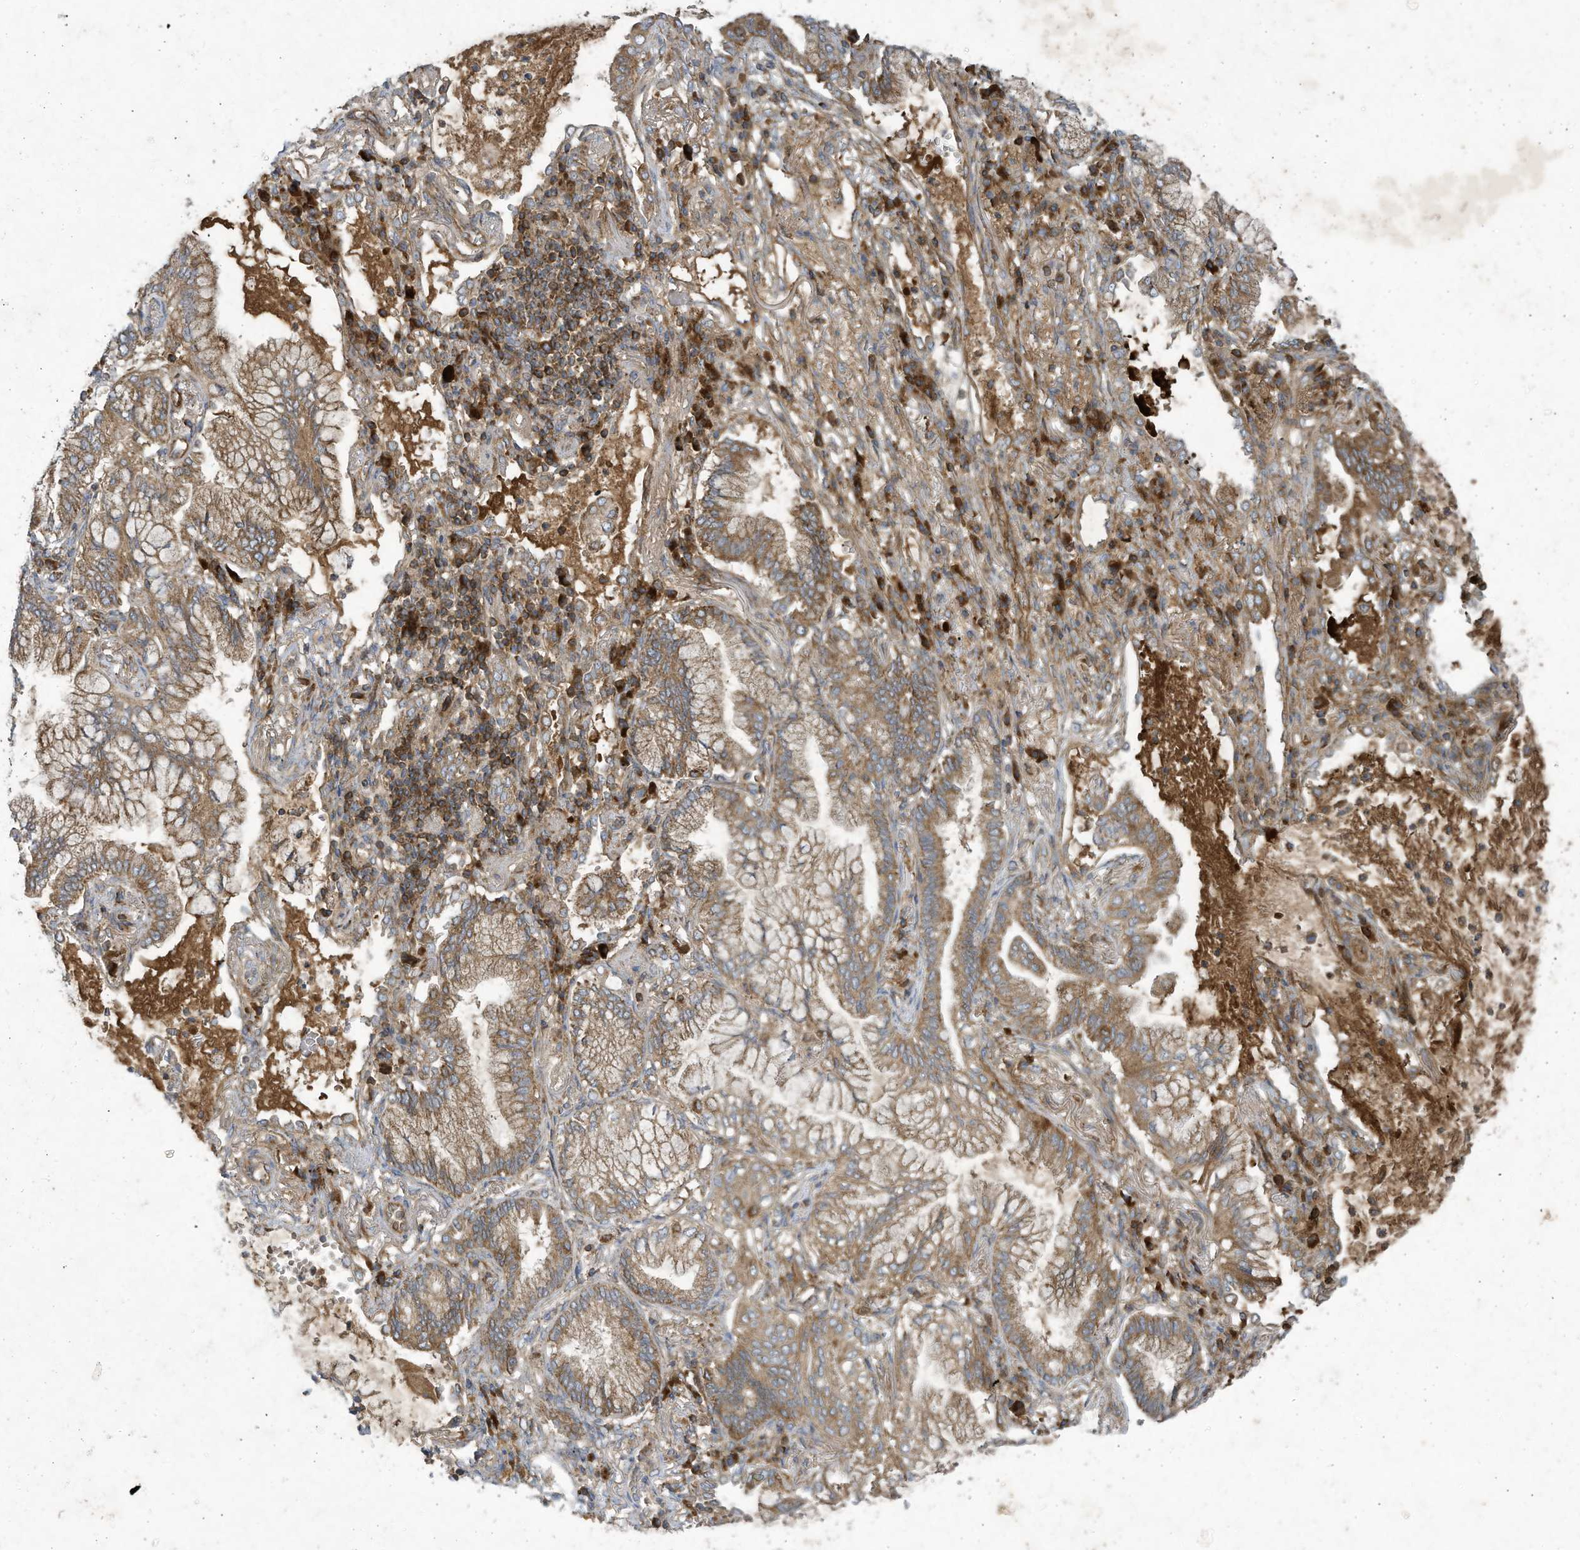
{"staining": {"intensity": "moderate", "quantity": ">75%", "location": "cytoplasmic/membranous"}, "tissue": "lung cancer", "cell_type": "Tumor cells", "image_type": "cancer", "snomed": [{"axis": "morphology", "description": "Adenocarcinoma, NOS"}, {"axis": "topography", "description": "Lung"}], "caption": "The micrograph demonstrates staining of adenocarcinoma (lung), revealing moderate cytoplasmic/membranous protein staining (brown color) within tumor cells. (brown staining indicates protein expression, while blue staining denotes nuclei).", "gene": "SYNJ2", "patient": {"sex": "female", "age": 70}}